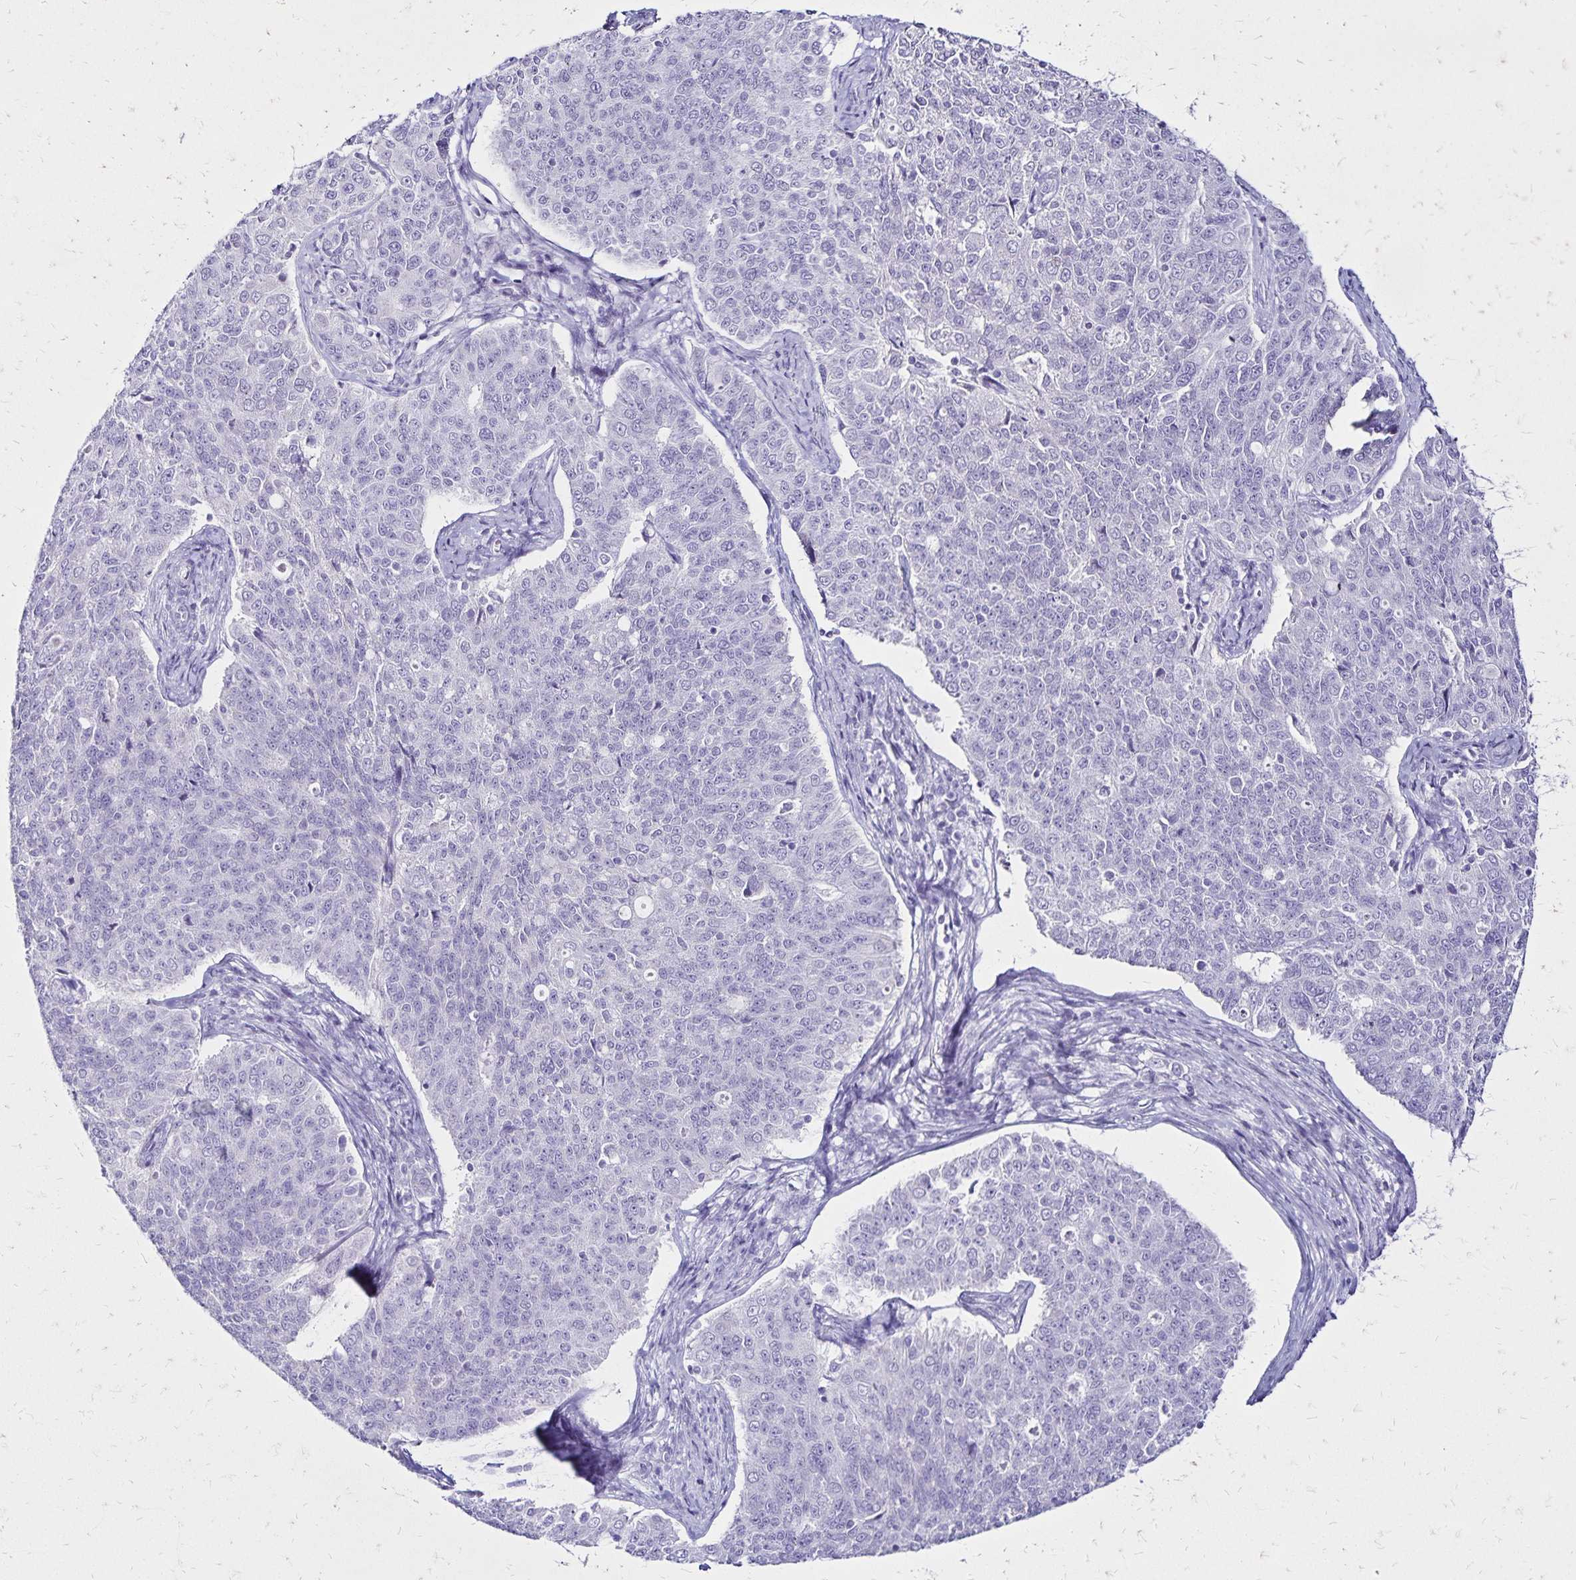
{"staining": {"intensity": "negative", "quantity": "none", "location": "none"}, "tissue": "endometrial cancer", "cell_type": "Tumor cells", "image_type": "cancer", "snomed": [{"axis": "morphology", "description": "Adenocarcinoma, NOS"}, {"axis": "topography", "description": "Endometrium"}], "caption": "An immunohistochemistry (IHC) histopathology image of endometrial adenocarcinoma is shown. There is no staining in tumor cells of endometrial adenocarcinoma.", "gene": "LIN28B", "patient": {"sex": "female", "age": 43}}